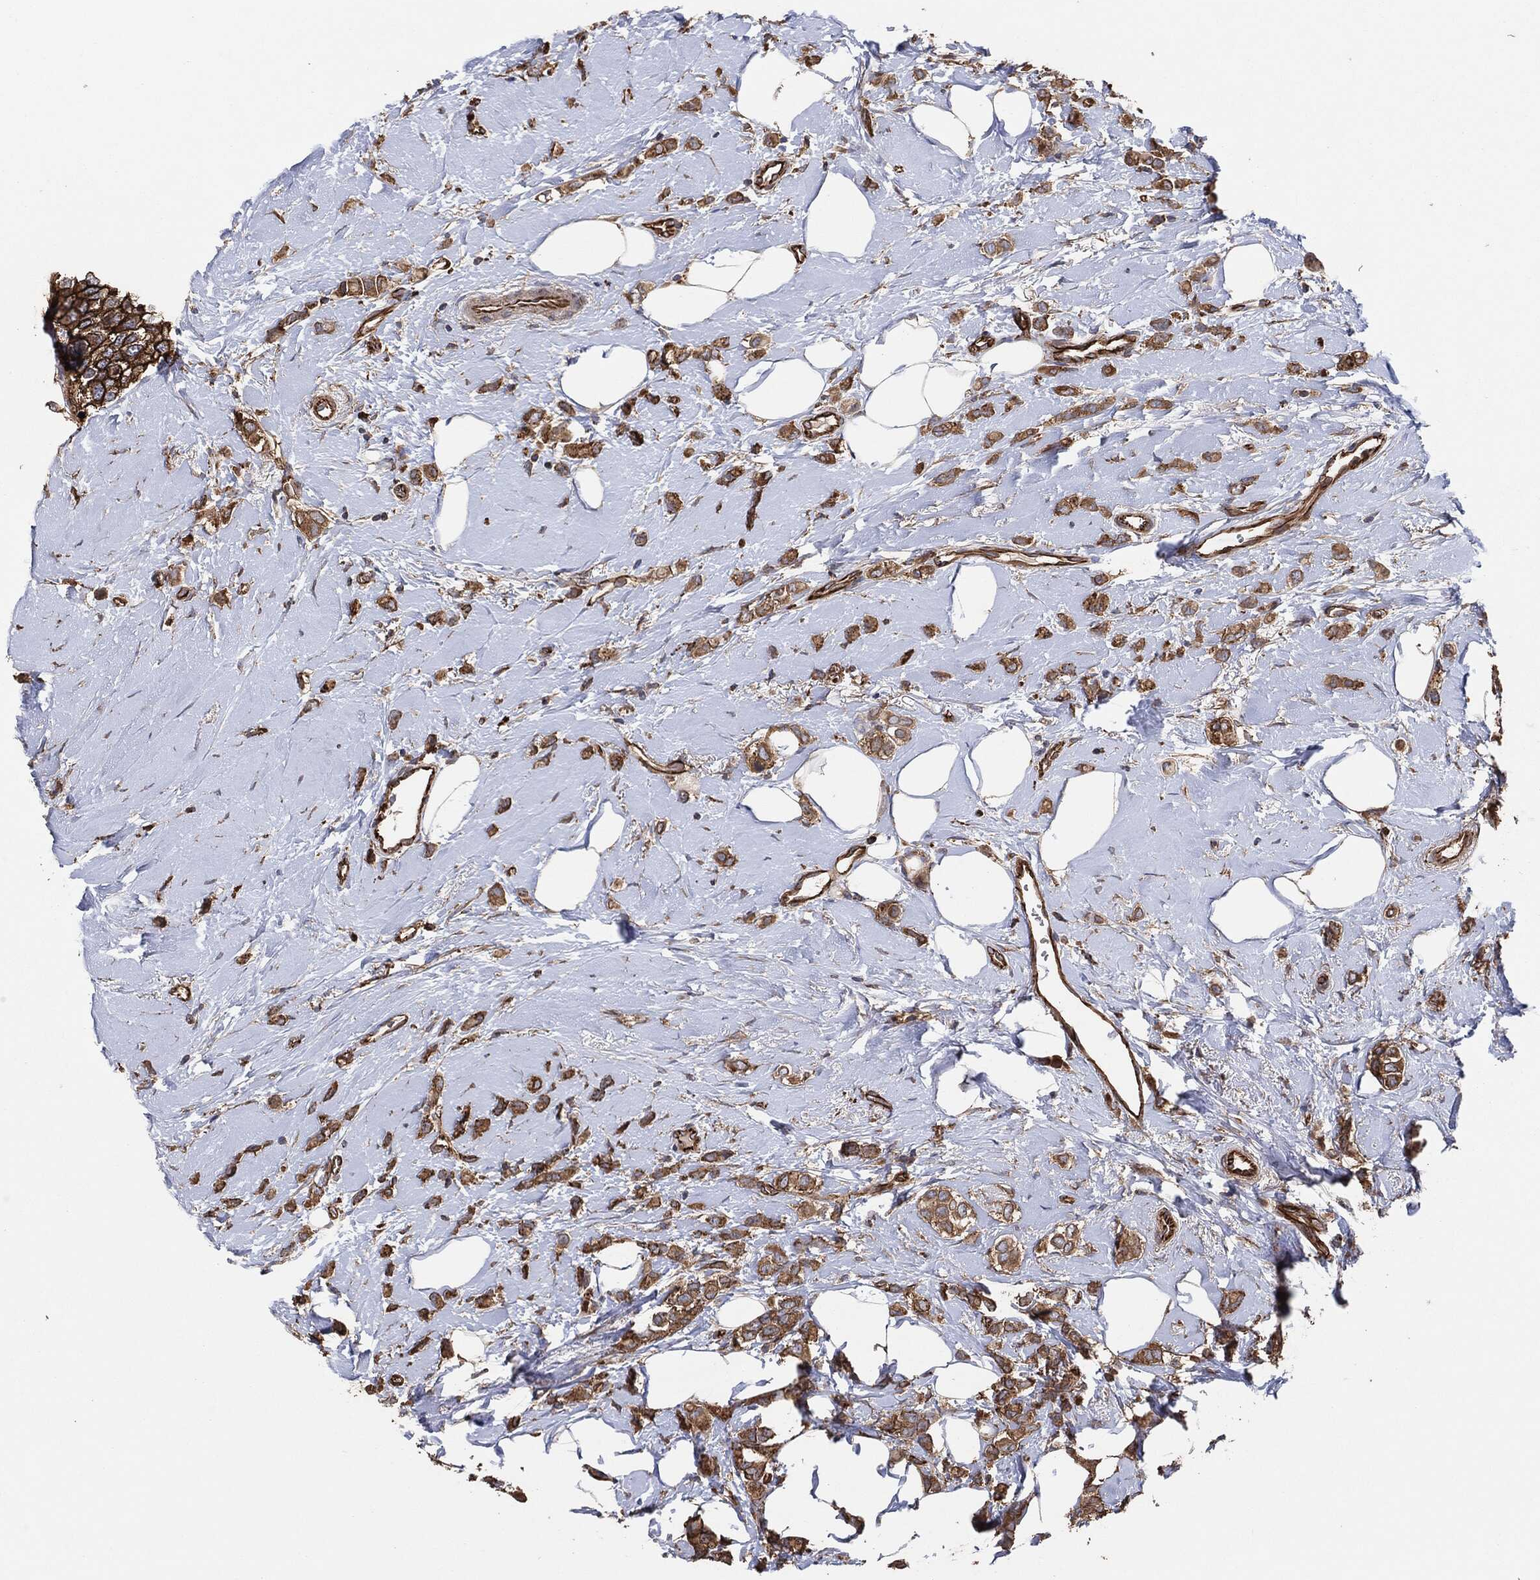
{"staining": {"intensity": "strong", "quantity": ">75%", "location": "cytoplasmic/membranous"}, "tissue": "breast cancer", "cell_type": "Tumor cells", "image_type": "cancer", "snomed": [{"axis": "morphology", "description": "Lobular carcinoma"}, {"axis": "topography", "description": "Breast"}], "caption": "This is a micrograph of immunohistochemistry staining of breast lobular carcinoma, which shows strong staining in the cytoplasmic/membranous of tumor cells.", "gene": "CTNNA1", "patient": {"sex": "female", "age": 66}}